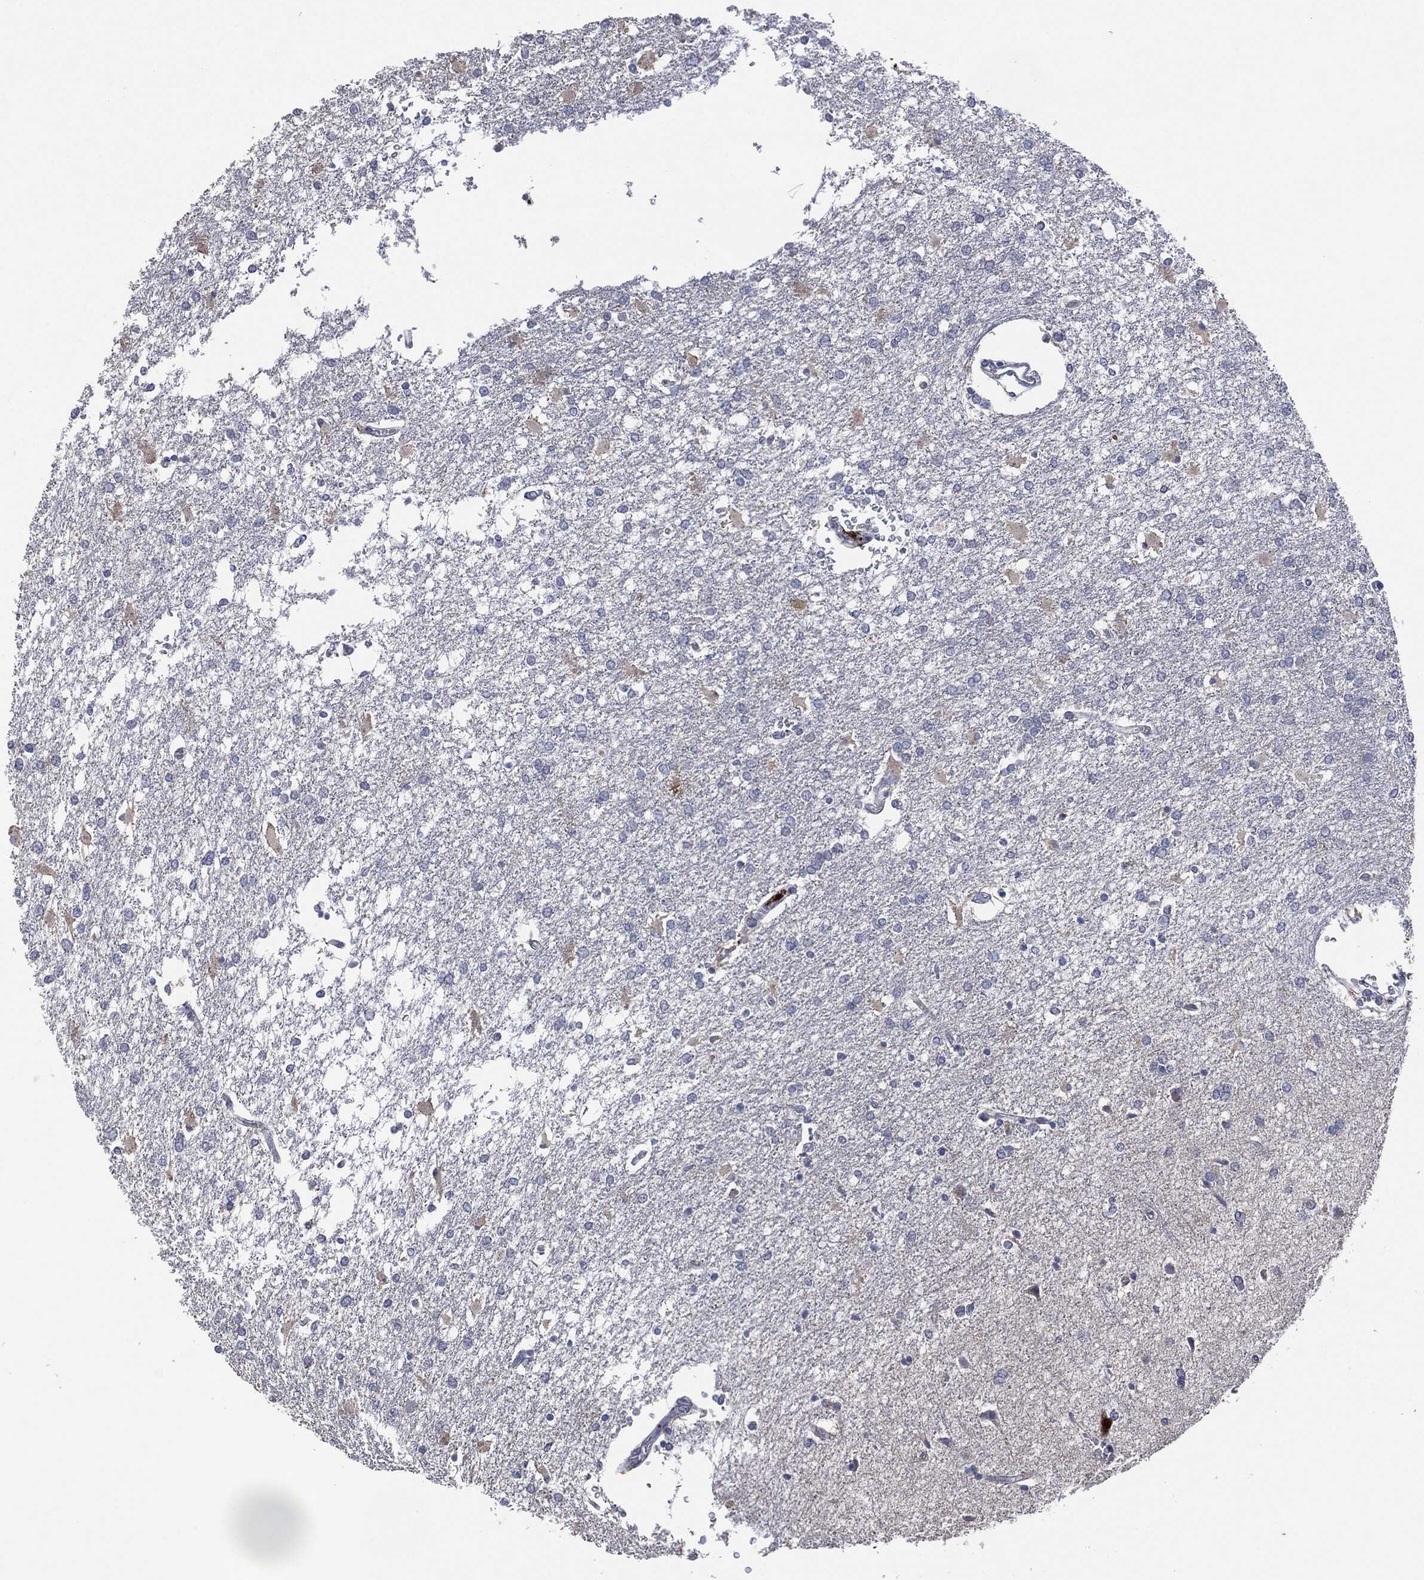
{"staining": {"intensity": "negative", "quantity": "none", "location": "none"}, "tissue": "glioma", "cell_type": "Tumor cells", "image_type": "cancer", "snomed": [{"axis": "morphology", "description": "Glioma, malignant, High grade"}, {"axis": "topography", "description": "Cerebral cortex"}], "caption": "Tumor cells show no significant staining in malignant high-grade glioma. The staining was performed using DAB (3,3'-diaminobenzidine) to visualize the protein expression in brown, while the nuclei were stained in blue with hematoxylin (Magnification: 20x).", "gene": "CD33", "patient": {"sex": "male", "age": 79}}